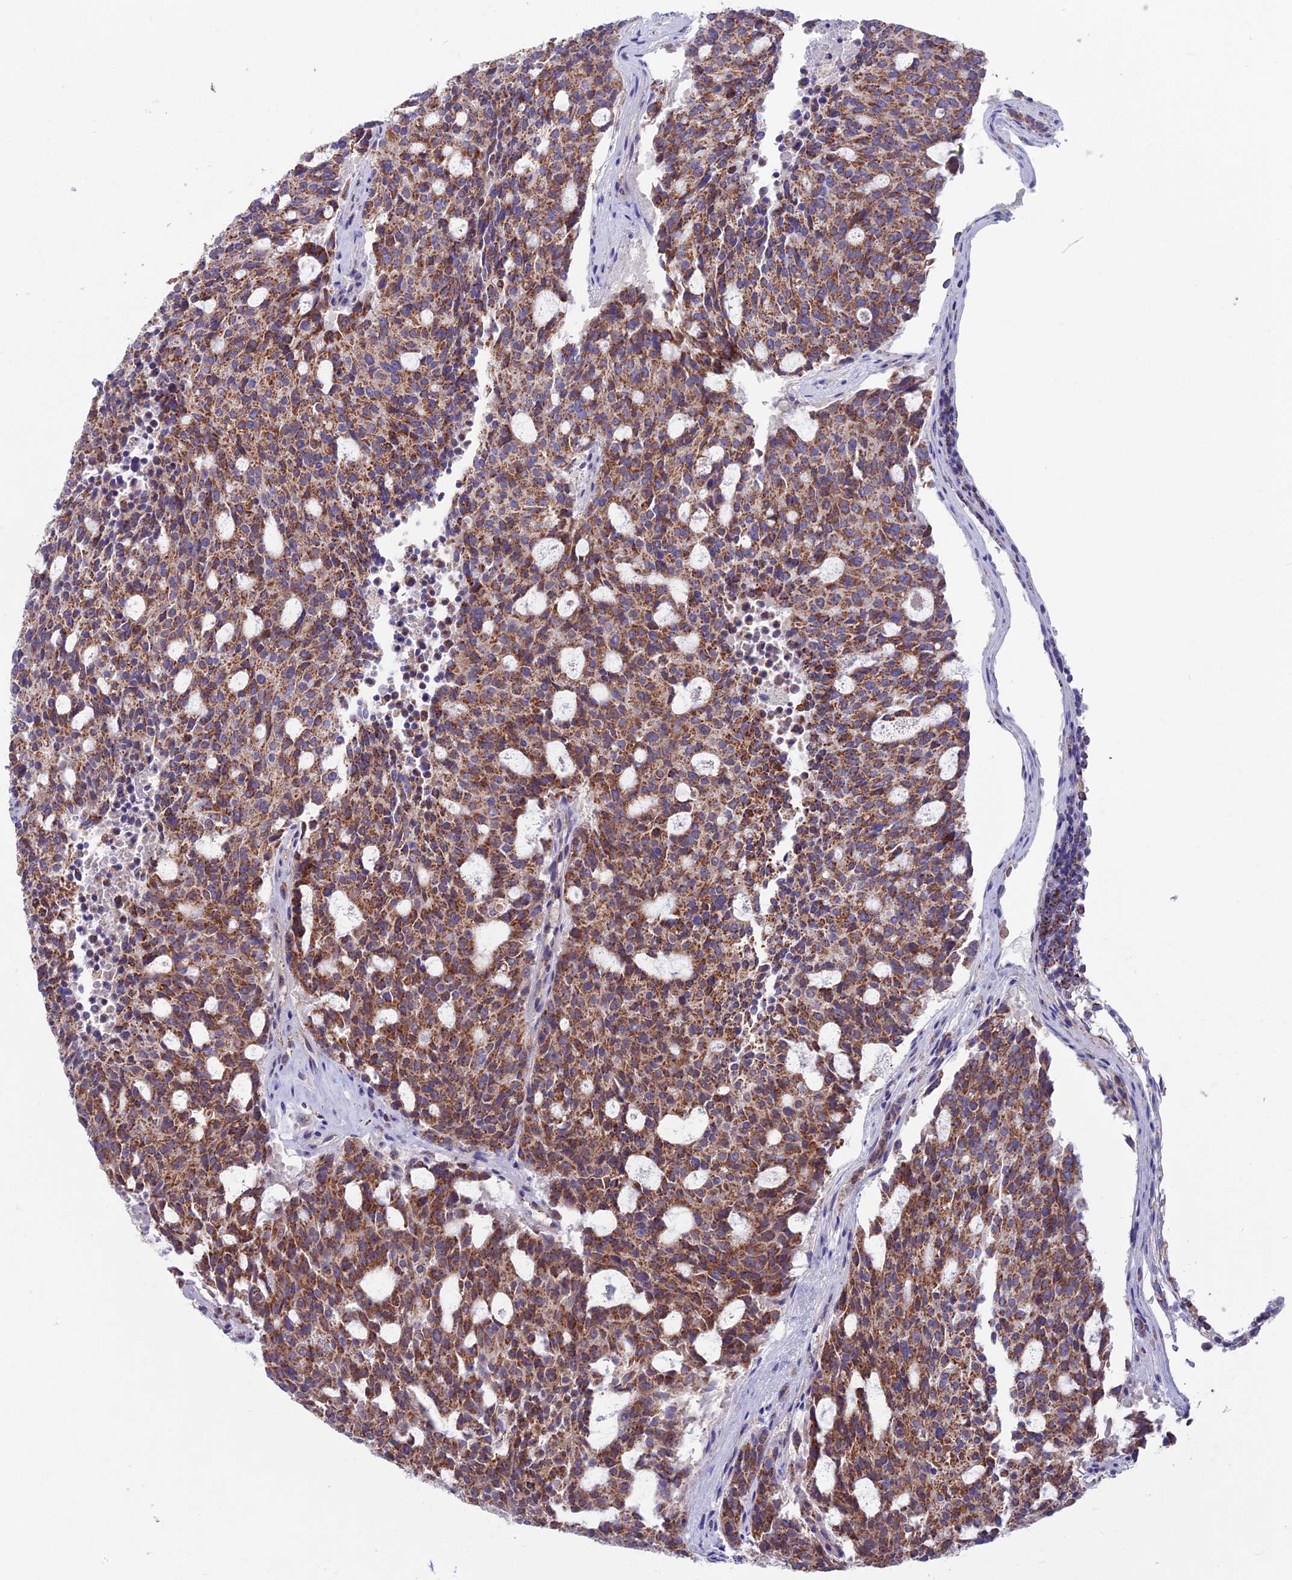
{"staining": {"intensity": "moderate", "quantity": ">75%", "location": "cytoplasmic/membranous"}, "tissue": "carcinoid", "cell_type": "Tumor cells", "image_type": "cancer", "snomed": [{"axis": "morphology", "description": "Carcinoid, malignant, NOS"}, {"axis": "topography", "description": "Pancreas"}], "caption": "Moderate cytoplasmic/membranous protein staining is seen in about >75% of tumor cells in malignant carcinoid.", "gene": "CS", "patient": {"sex": "female", "age": 54}}